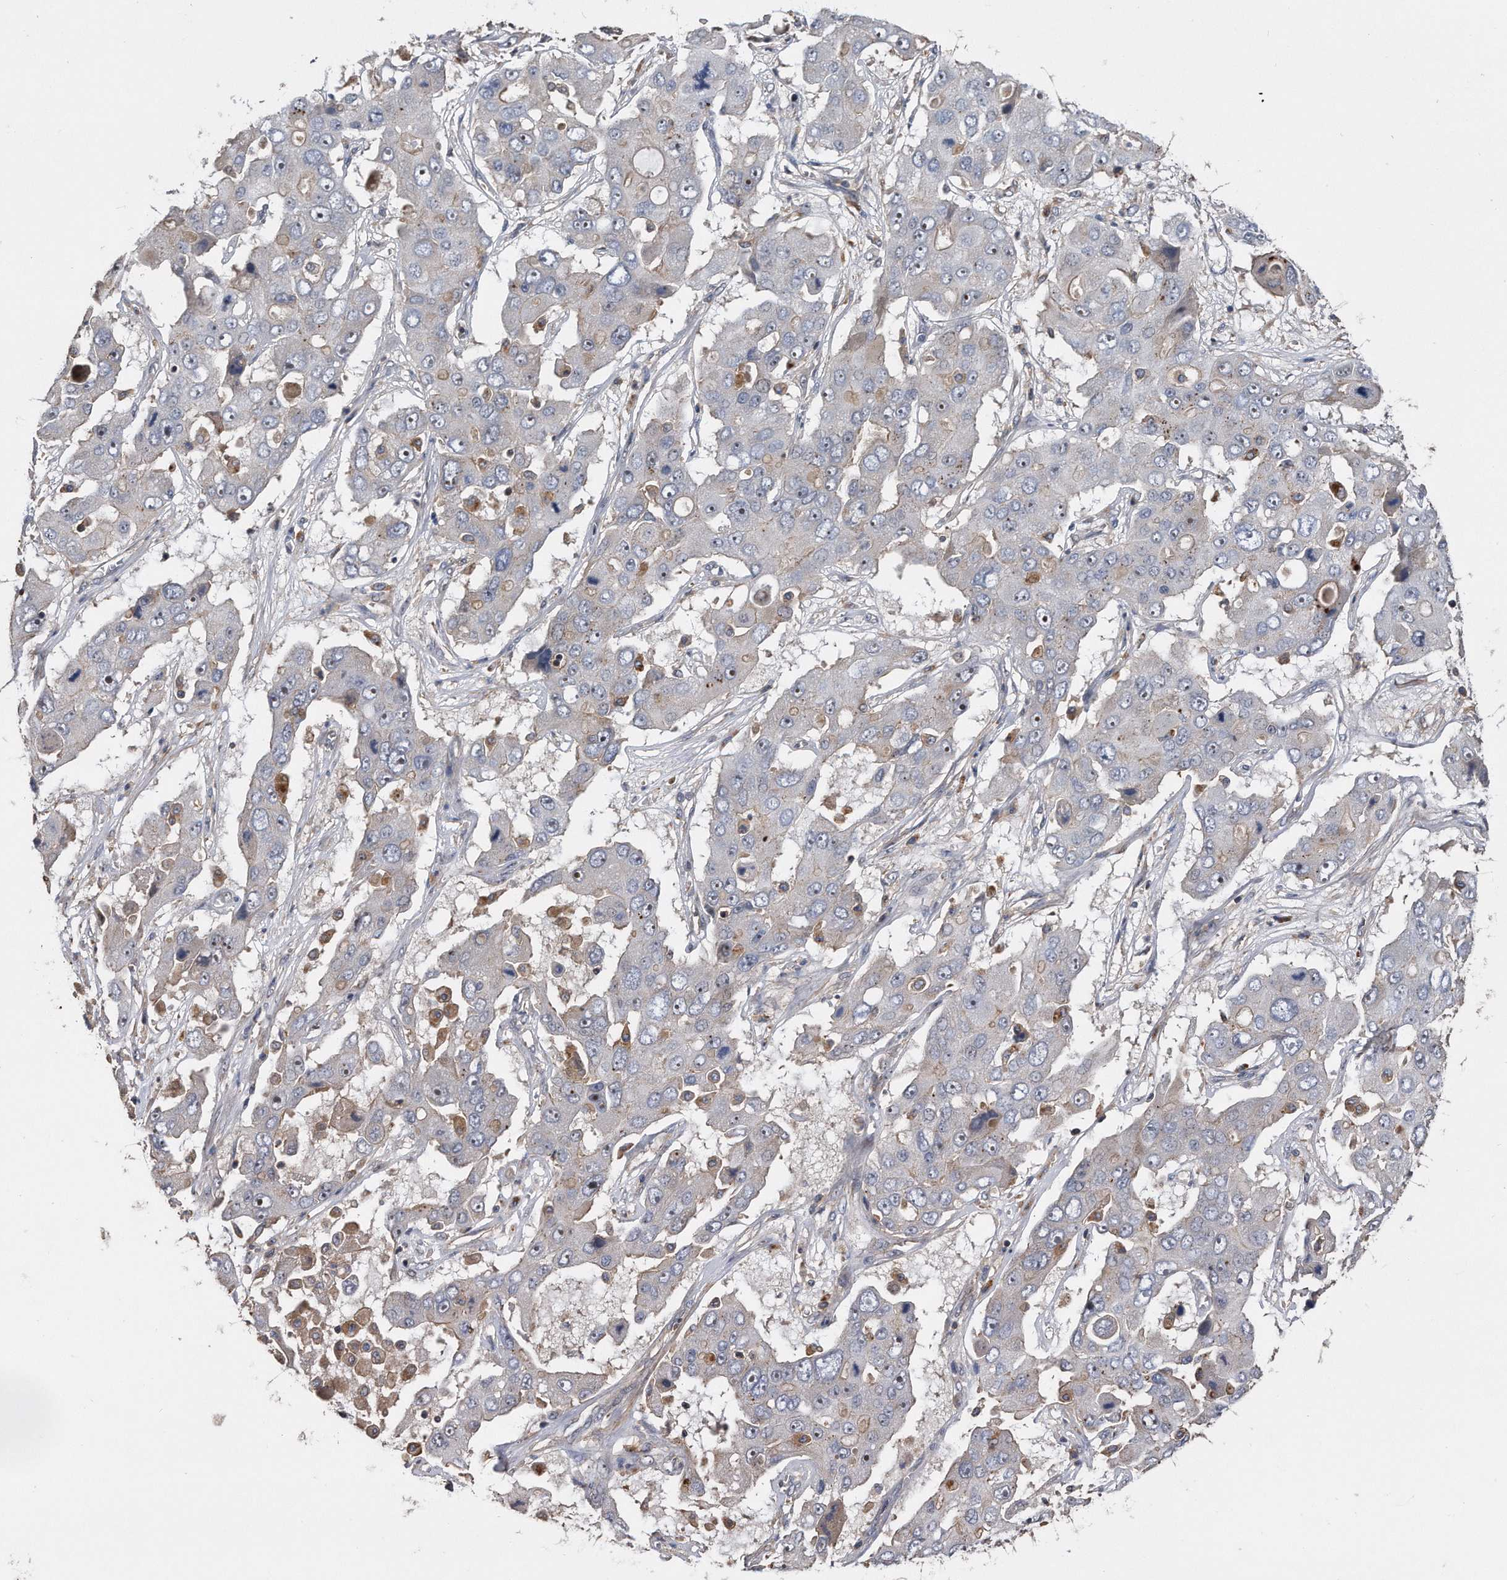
{"staining": {"intensity": "weak", "quantity": "<25%", "location": "nuclear"}, "tissue": "liver cancer", "cell_type": "Tumor cells", "image_type": "cancer", "snomed": [{"axis": "morphology", "description": "Cholangiocarcinoma"}, {"axis": "topography", "description": "Liver"}], "caption": "Photomicrograph shows no protein expression in tumor cells of liver cancer (cholangiocarcinoma) tissue.", "gene": "KCND3", "patient": {"sex": "male", "age": 67}}